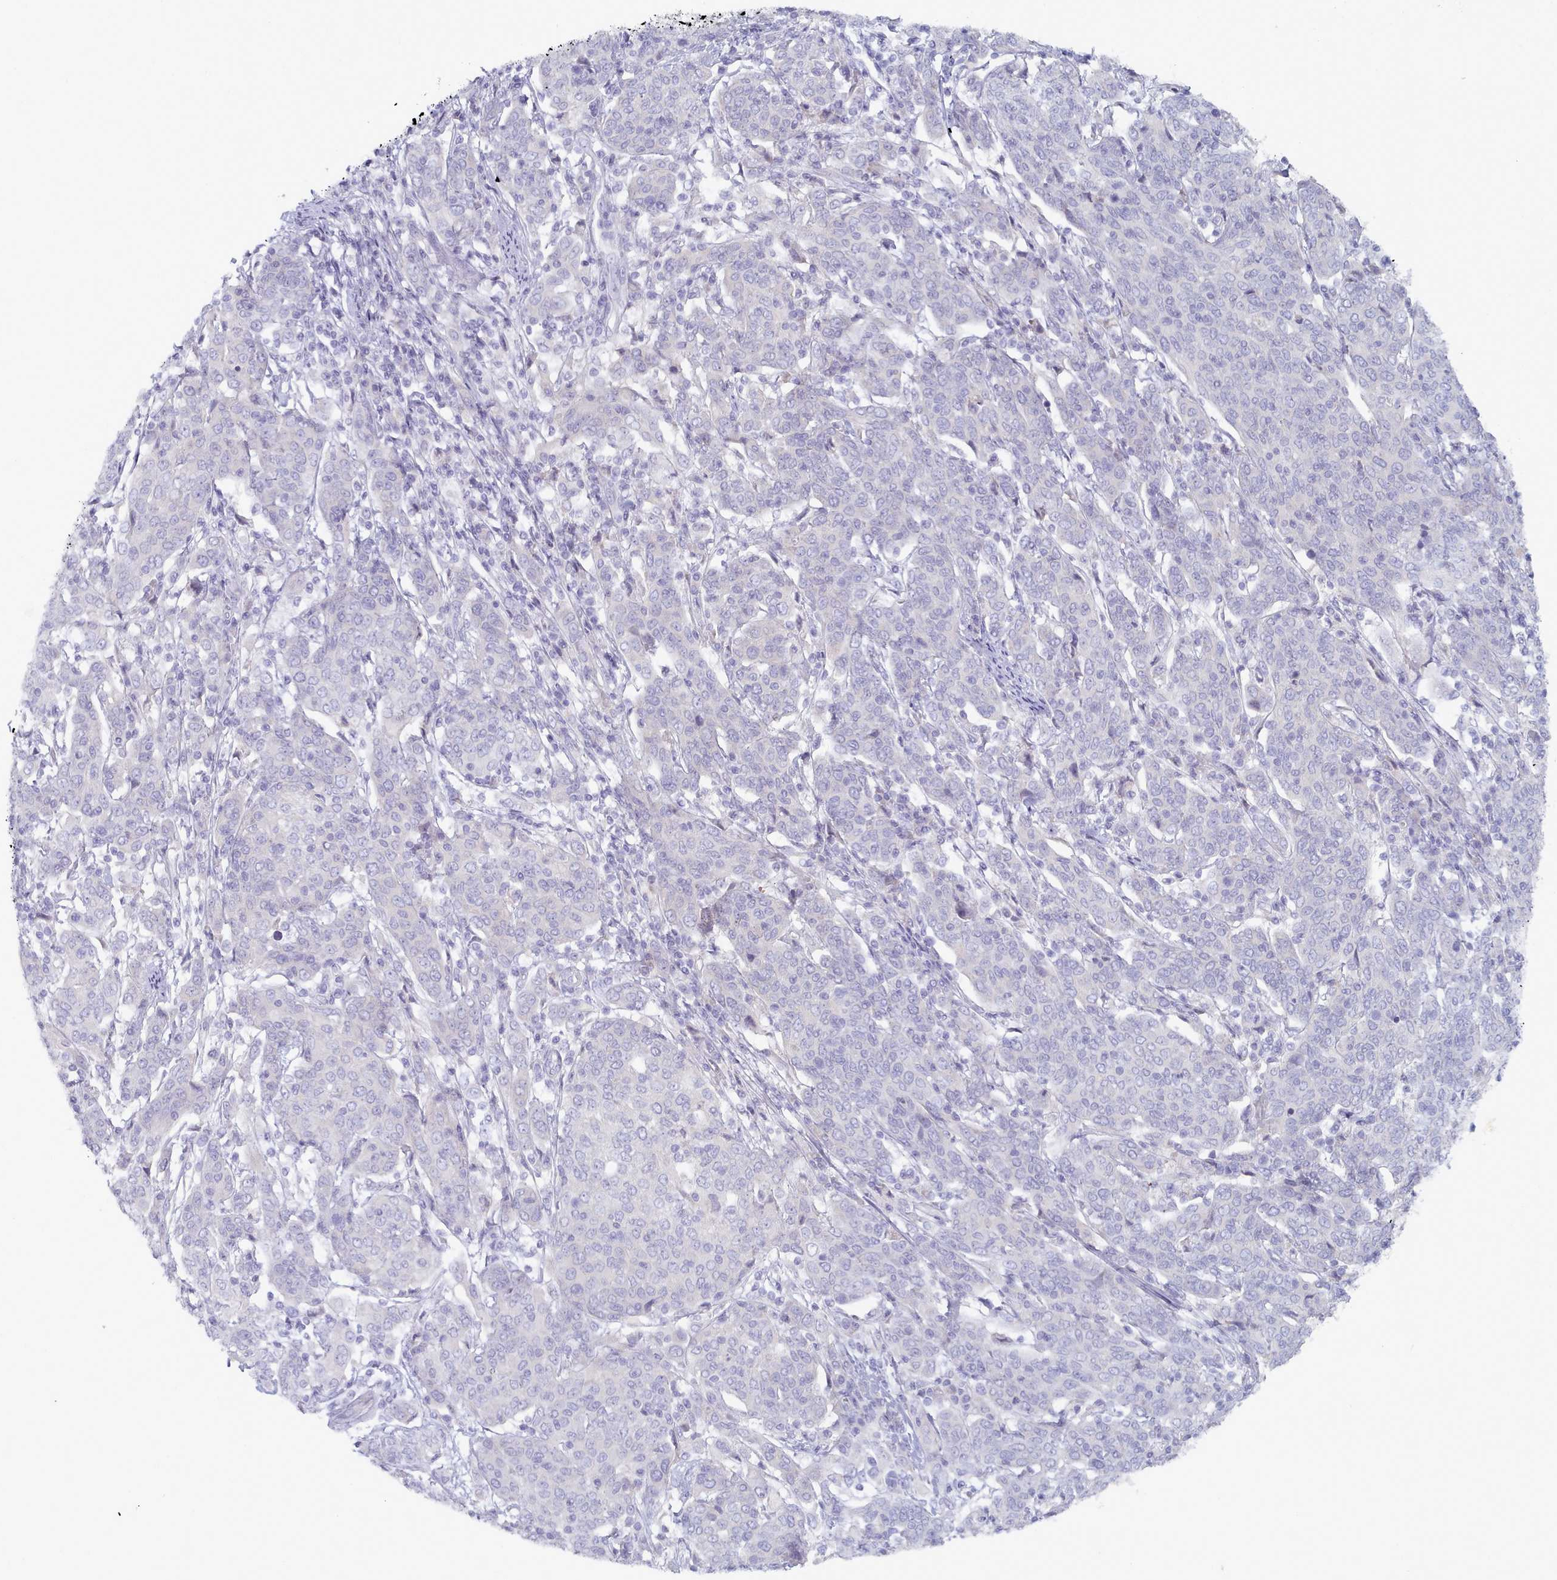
{"staining": {"intensity": "negative", "quantity": "none", "location": "none"}, "tissue": "cervical cancer", "cell_type": "Tumor cells", "image_type": "cancer", "snomed": [{"axis": "morphology", "description": "Squamous cell carcinoma, NOS"}, {"axis": "topography", "description": "Cervix"}], "caption": "Immunohistochemistry of squamous cell carcinoma (cervical) shows no positivity in tumor cells. (DAB (3,3'-diaminobenzidine) IHC, high magnification).", "gene": "TYW1B", "patient": {"sex": "female", "age": 67}}